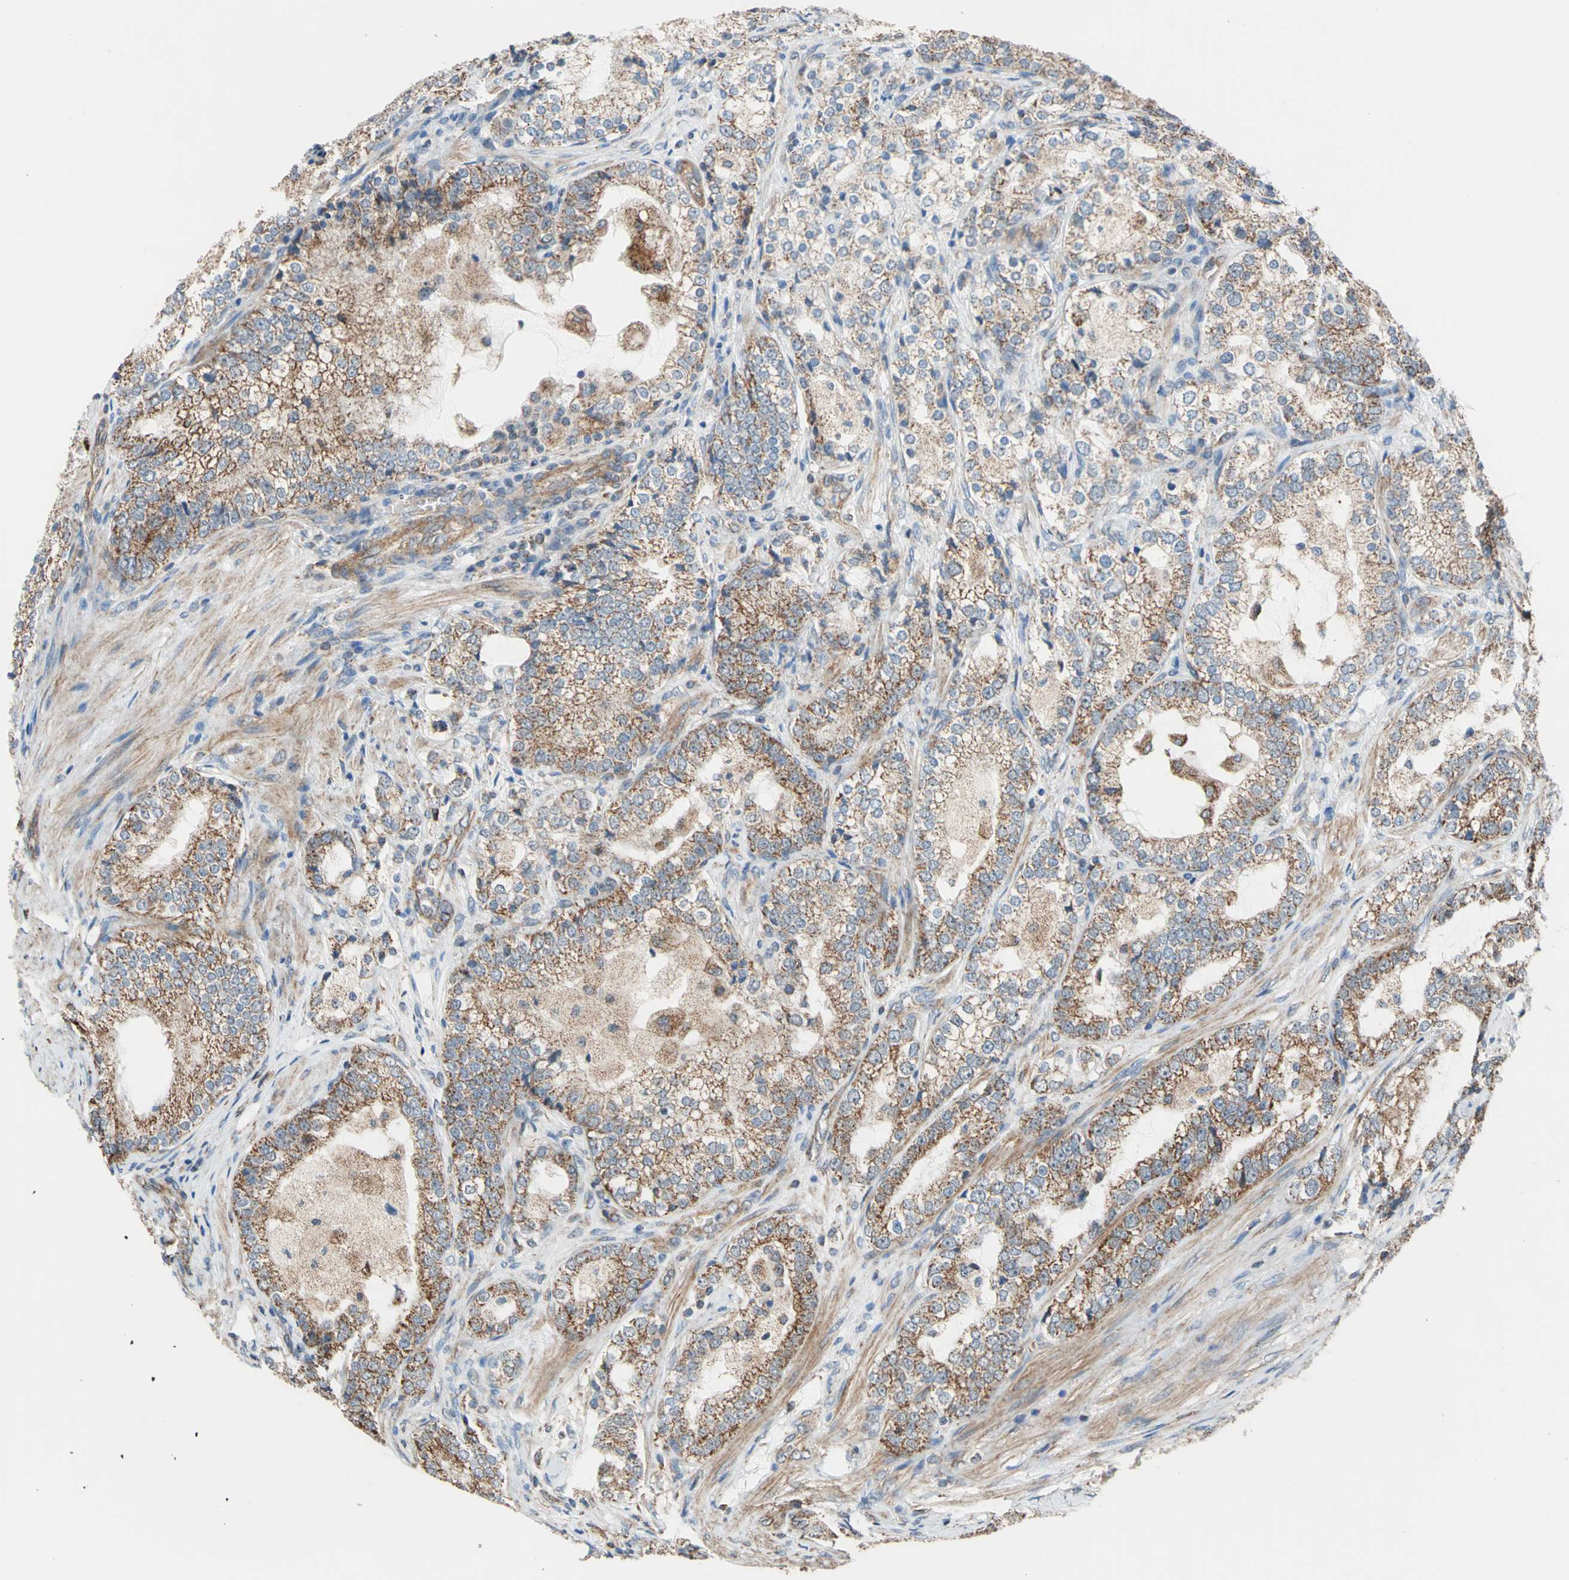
{"staining": {"intensity": "moderate", "quantity": ">75%", "location": "cytoplasmic/membranous"}, "tissue": "prostate cancer", "cell_type": "Tumor cells", "image_type": "cancer", "snomed": [{"axis": "morphology", "description": "Adenocarcinoma, High grade"}, {"axis": "topography", "description": "Prostate"}], "caption": "Immunohistochemistry staining of prostate adenocarcinoma (high-grade), which exhibits medium levels of moderate cytoplasmic/membranous staining in approximately >75% of tumor cells indicating moderate cytoplasmic/membranous protein staining. The staining was performed using DAB (3,3'-diaminobenzidine) (brown) for protein detection and nuclei were counterstained in hematoxylin (blue).", "gene": "MRPS22", "patient": {"sex": "male", "age": 63}}